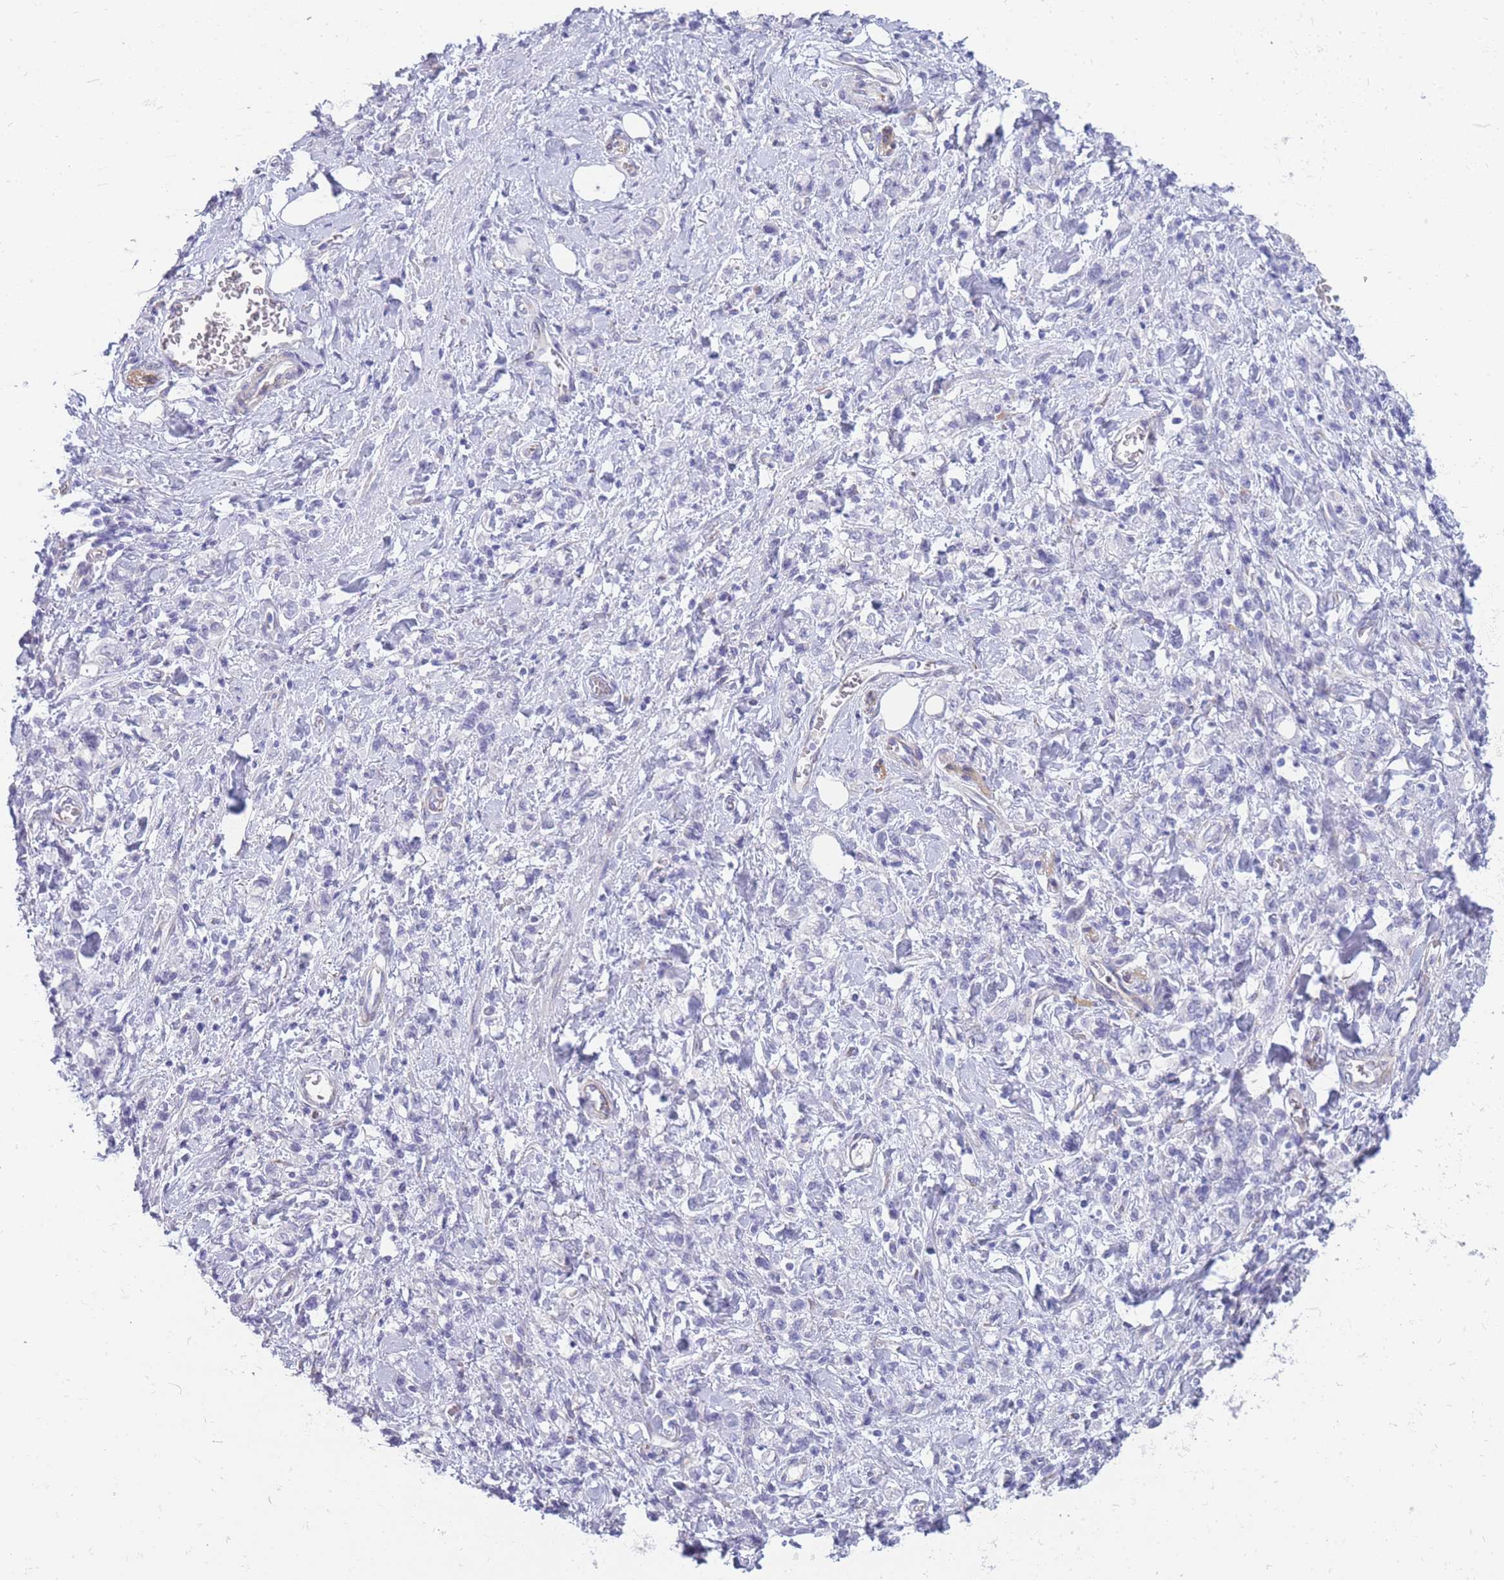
{"staining": {"intensity": "negative", "quantity": "none", "location": "none"}, "tissue": "stomach cancer", "cell_type": "Tumor cells", "image_type": "cancer", "snomed": [{"axis": "morphology", "description": "Adenocarcinoma, NOS"}, {"axis": "topography", "description": "Stomach"}], "caption": "The immunohistochemistry image has no significant expression in tumor cells of stomach cancer (adenocarcinoma) tissue. (IHC, brightfield microscopy, high magnification).", "gene": "MTSS2", "patient": {"sex": "male", "age": 77}}